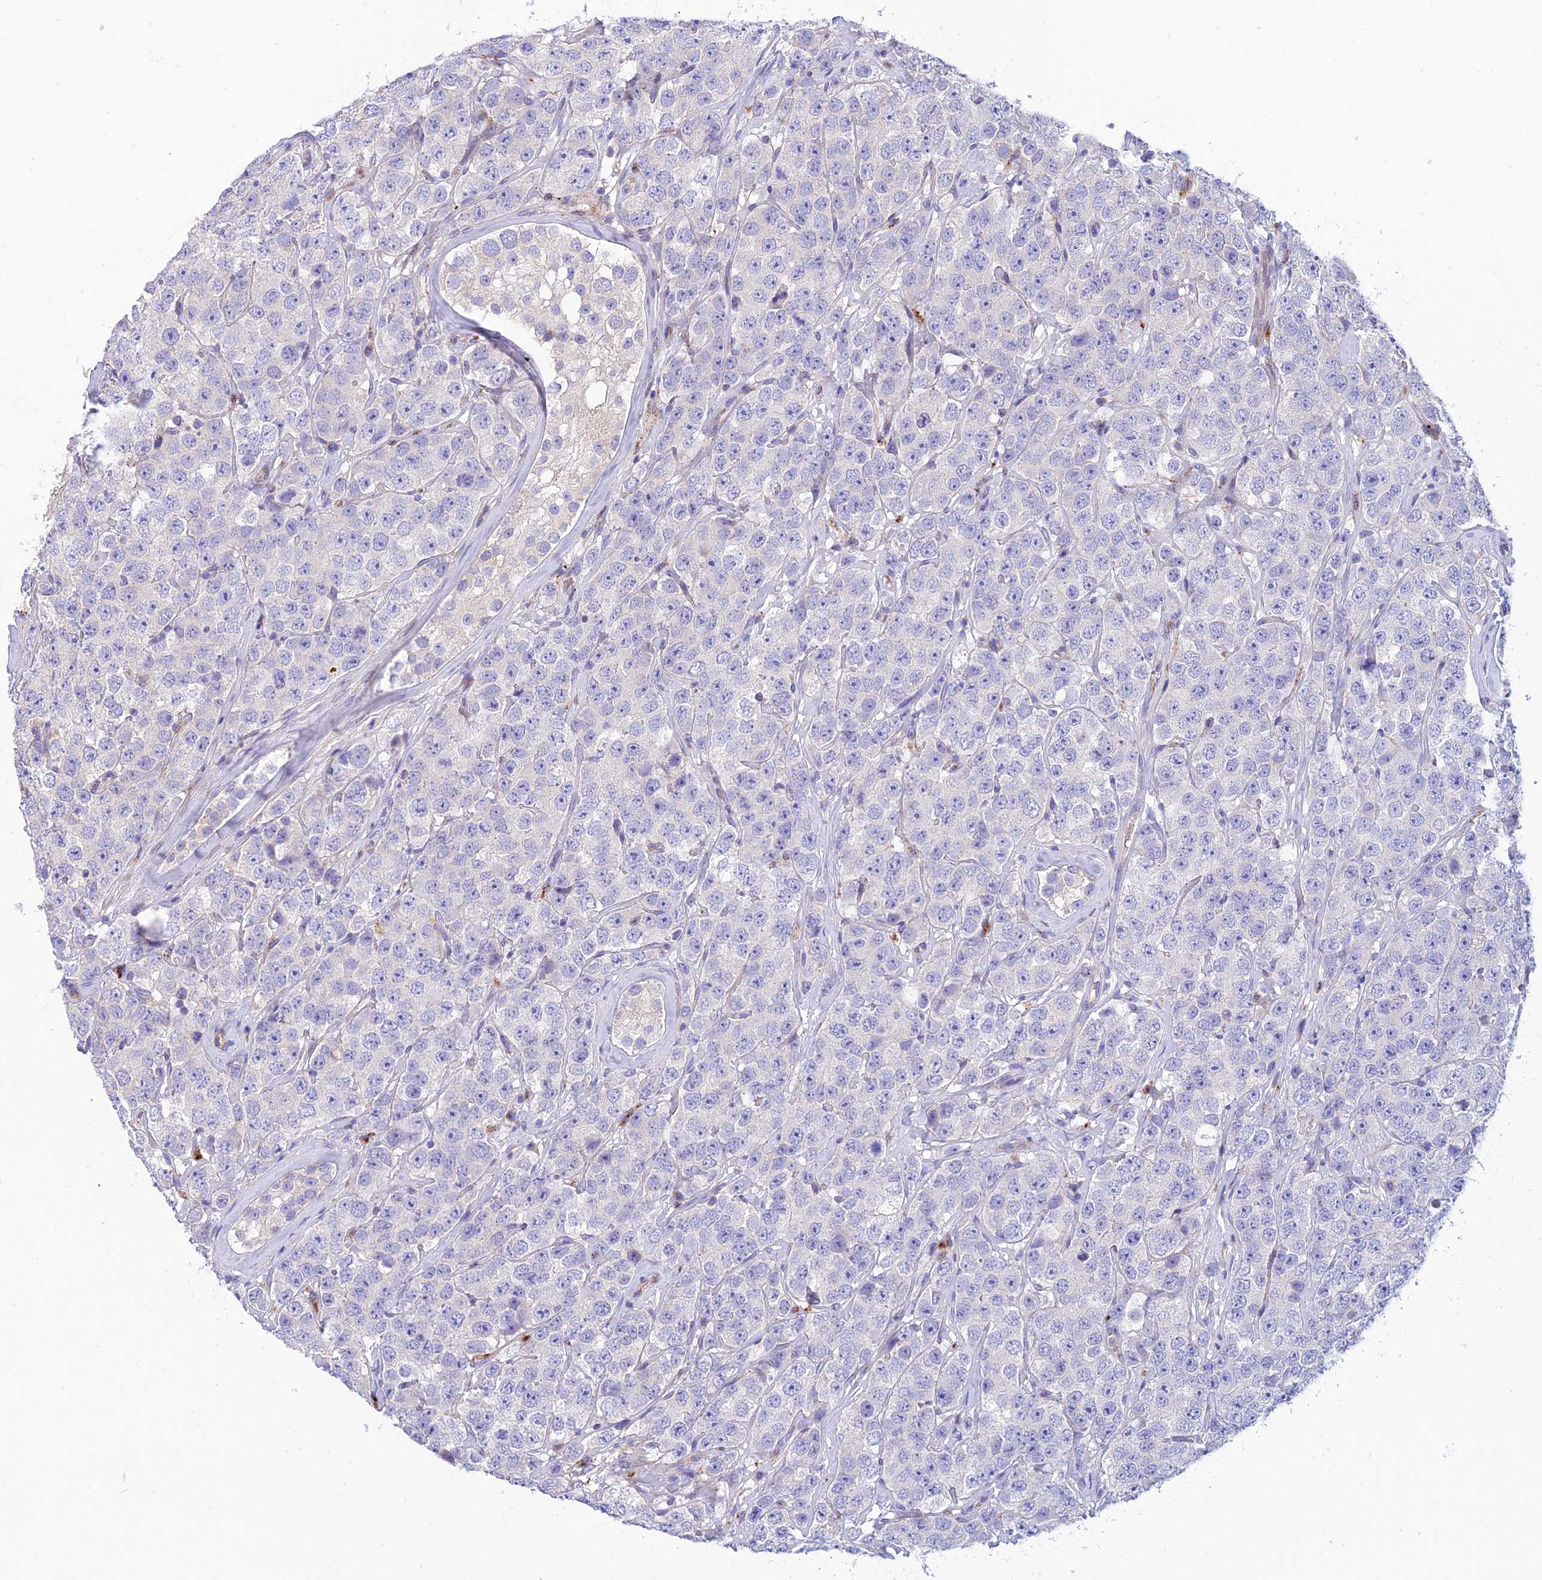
{"staining": {"intensity": "negative", "quantity": "none", "location": "none"}, "tissue": "testis cancer", "cell_type": "Tumor cells", "image_type": "cancer", "snomed": [{"axis": "morphology", "description": "Seminoma, NOS"}, {"axis": "topography", "description": "Testis"}], "caption": "A high-resolution micrograph shows immunohistochemistry (IHC) staining of testis seminoma, which exhibits no significant expression in tumor cells.", "gene": "CCDC157", "patient": {"sex": "male", "age": 28}}